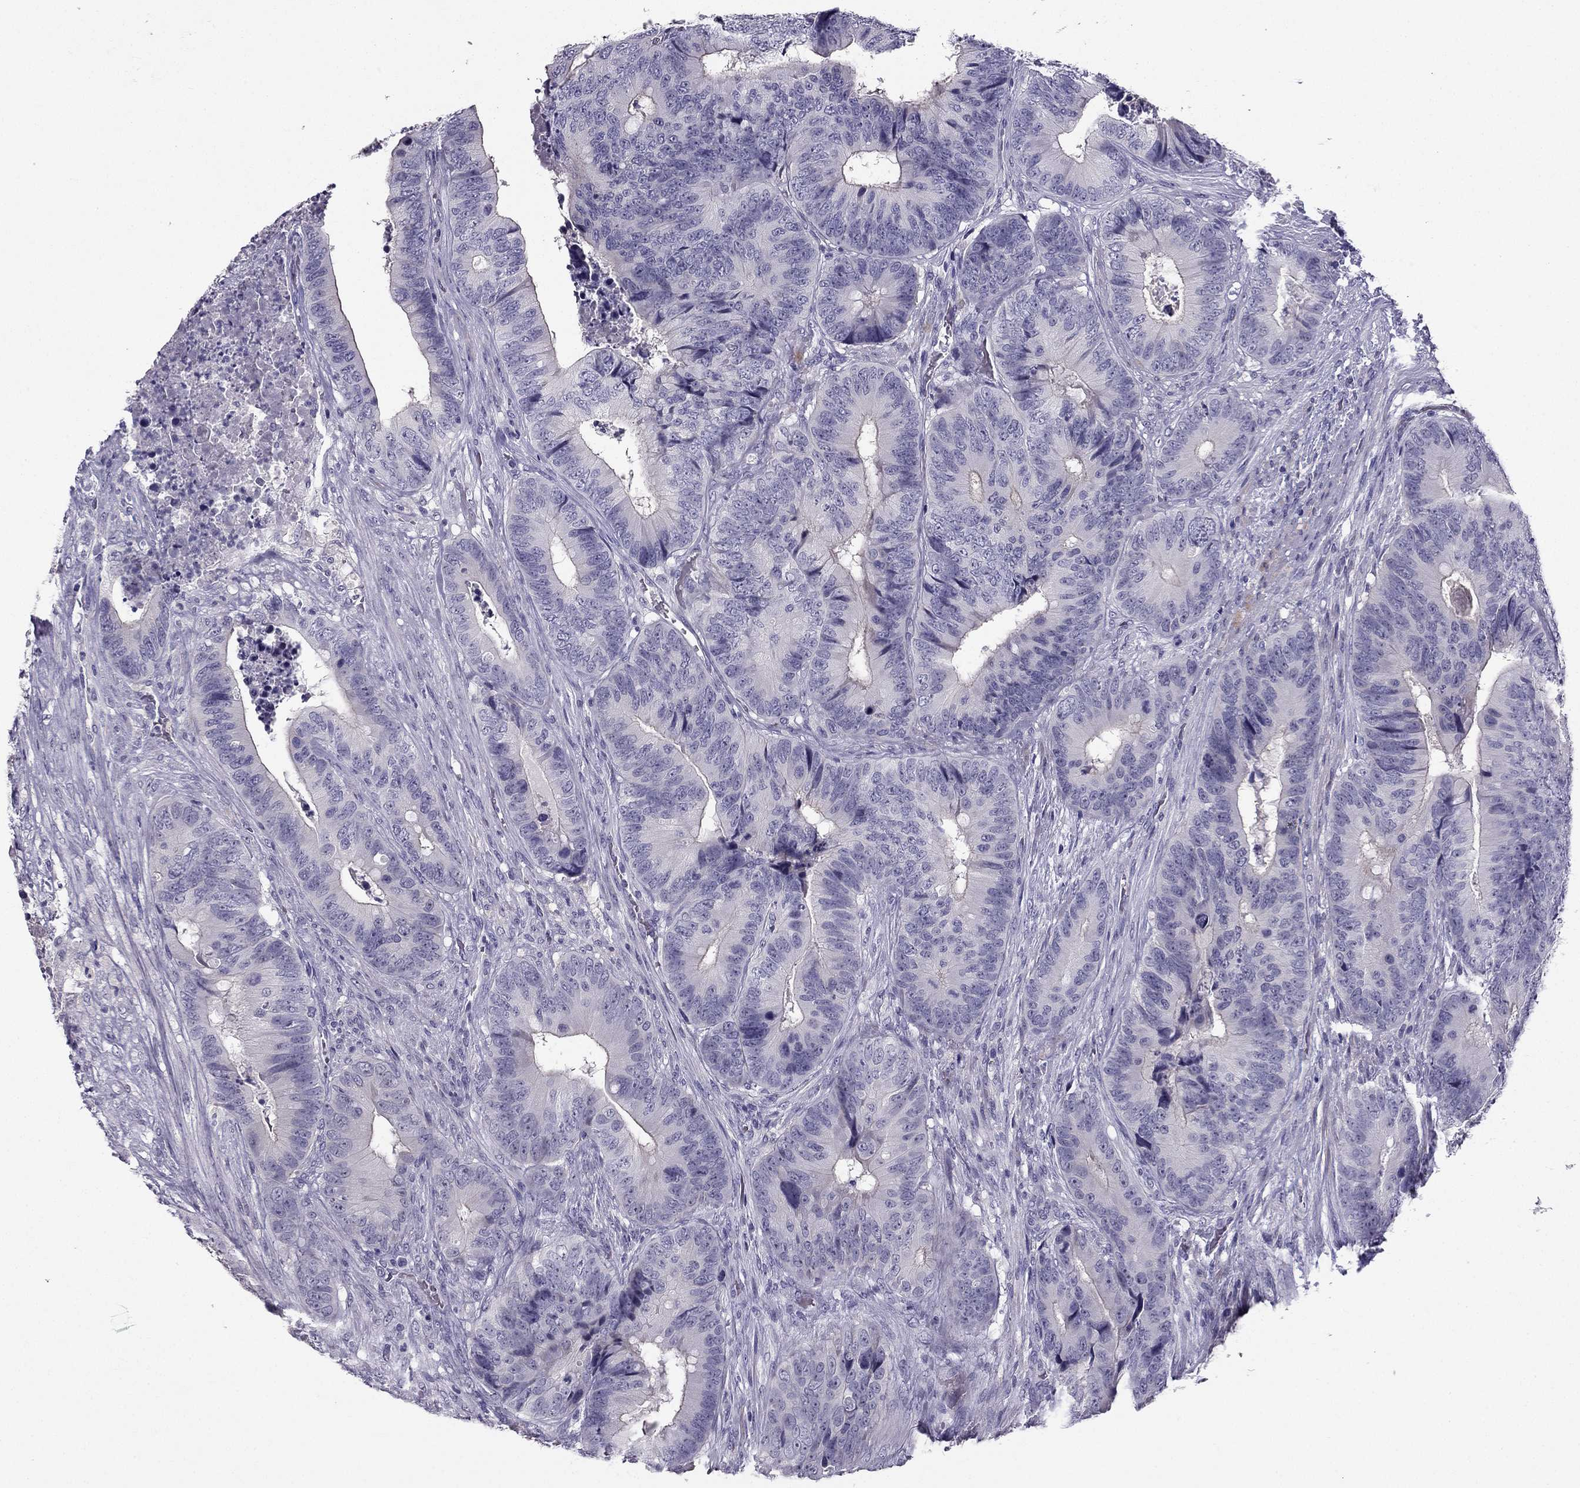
{"staining": {"intensity": "negative", "quantity": "none", "location": "none"}, "tissue": "colorectal cancer", "cell_type": "Tumor cells", "image_type": "cancer", "snomed": [{"axis": "morphology", "description": "Adenocarcinoma, NOS"}, {"axis": "topography", "description": "Colon"}], "caption": "Tumor cells show no significant protein expression in colorectal cancer (adenocarcinoma).", "gene": "LMTK3", "patient": {"sex": "male", "age": 84}}